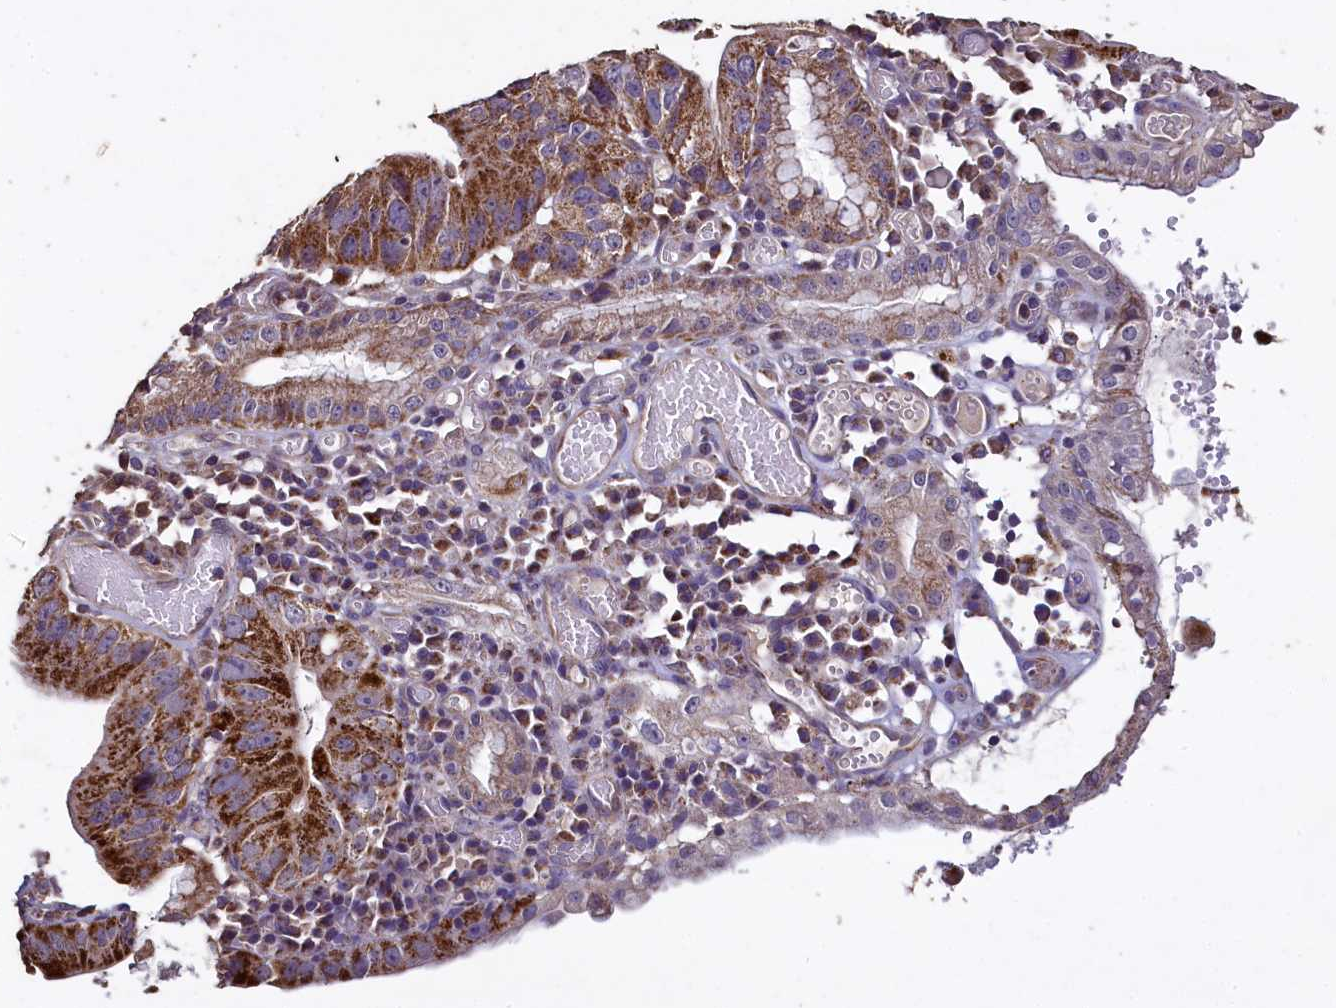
{"staining": {"intensity": "strong", "quantity": ">75%", "location": "cytoplasmic/membranous"}, "tissue": "stomach cancer", "cell_type": "Tumor cells", "image_type": "cancer", "snomed": [{"axis": "morphology", "description": "Adenocarcinoma, NOS"}, {"axis": "topography", "description": "Stomach"}], "caption": "Adenocarcinoma (stomach) was stained to show a protein in brown. There is high levels of strong cytoplasmic/membranous staining in about >75% of tumor cells. Using DAB (3,3'-diaminobenzidine) (brown) and hematoxylin (blue) stains, captured at high magnification using brightfield microscopy.", "gene": "COQ9", "patient": {"sex": "male", "age": 59}}